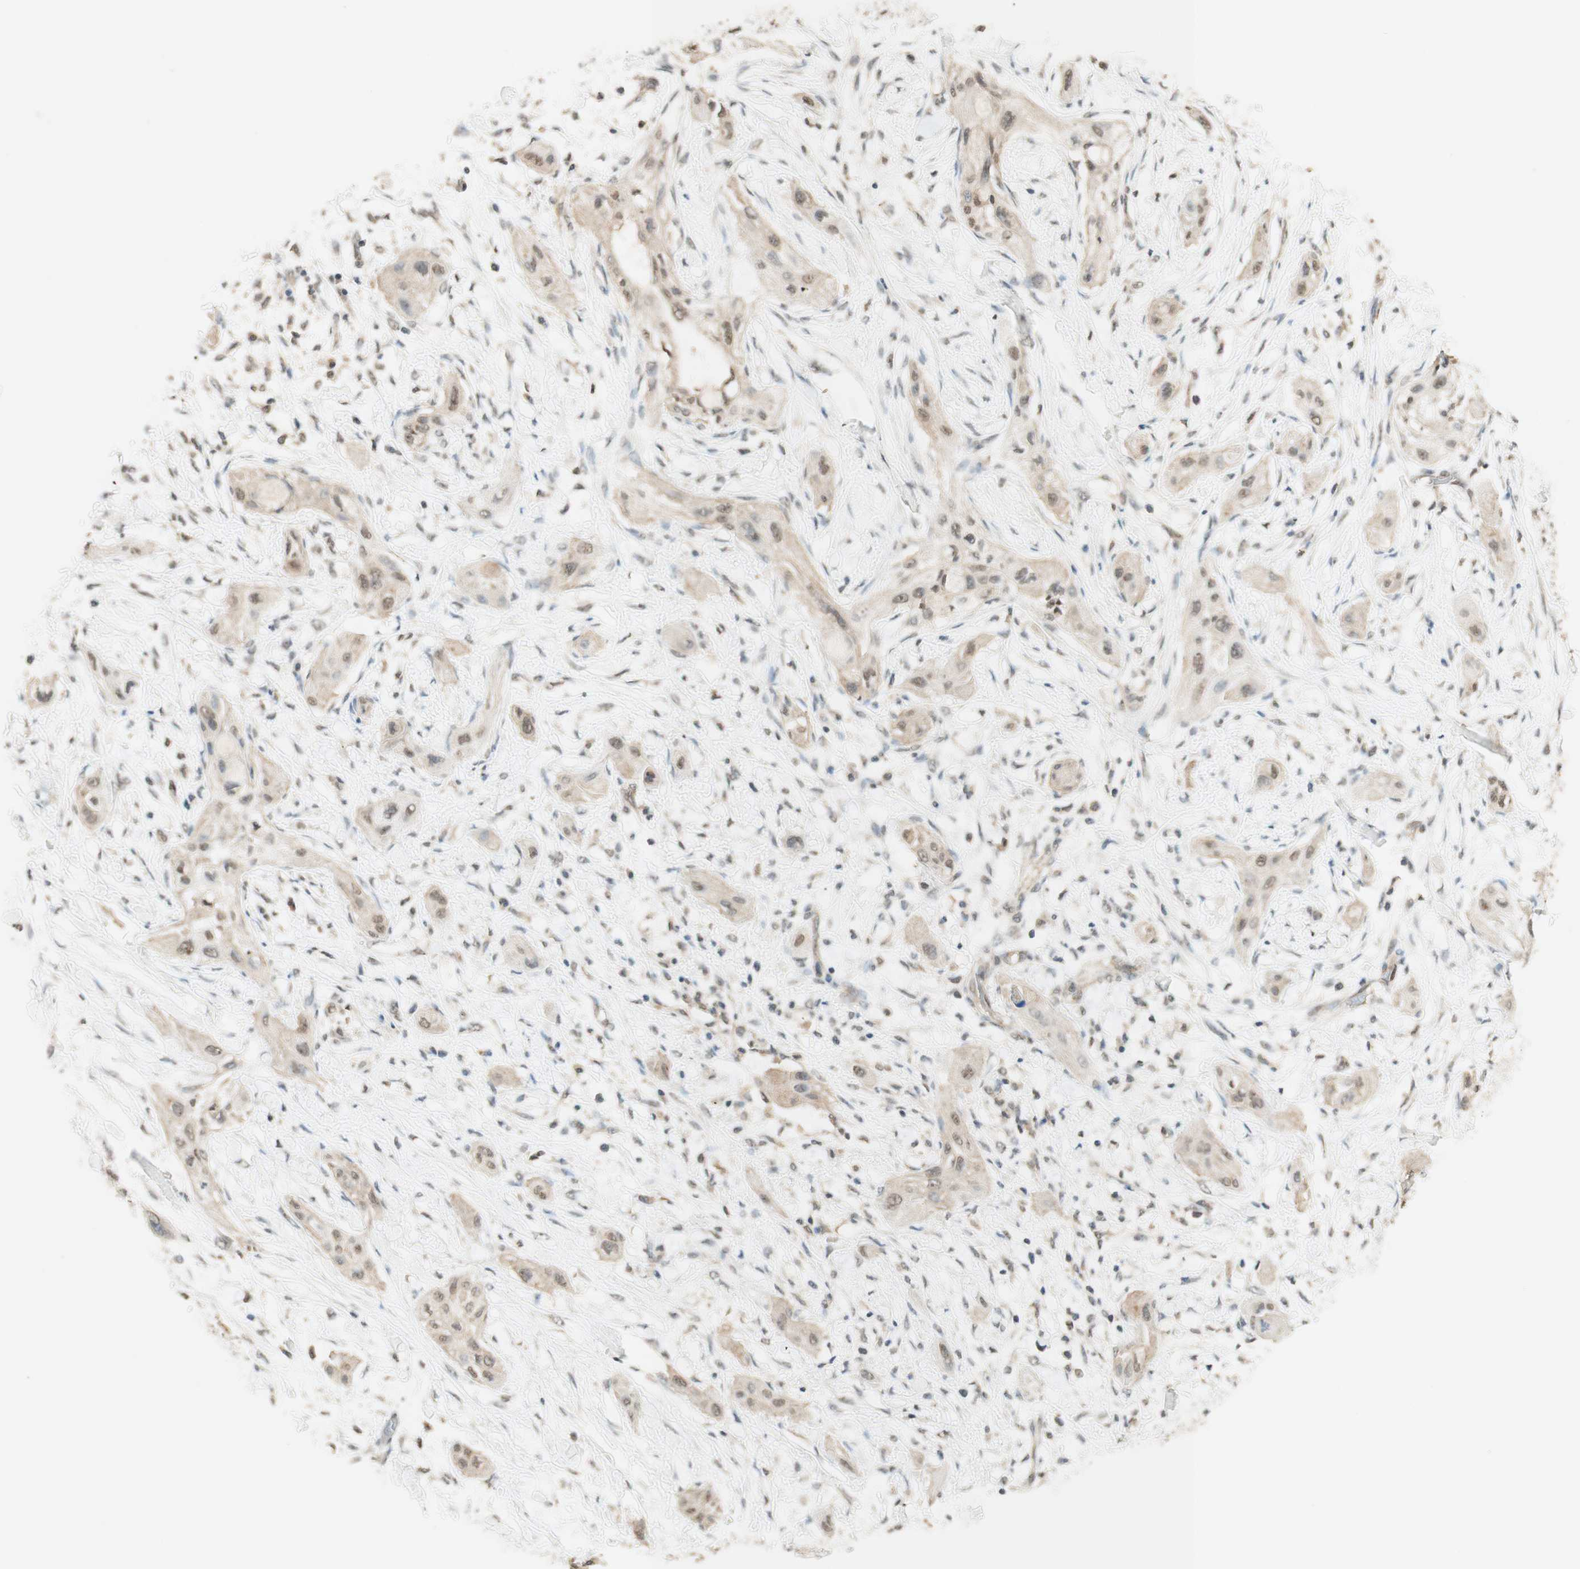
{"staining": {"intensity": "weak", "quantity": ">75%", "location": "cytoplasmic/membranous,nuclear"}, "tissue": "lung cancer", "cell_type": "Tumor cells", "image_type": "cancer", "snomed": [{"axis": "morphology", "description": "Squamous cell carcinoma, NOS"}, {"axis": "topography", "description": "Lung"}], "caption": "Immunohistochemistry micrograph of neoplastic tissue: lung cancer stained using immunohistochemistry reveals low levels of weak protein expression localized specifically in the cytoplasmic/membranous and nuclear of tumor cells, appearing as a cytoplasmic/membranous and nuclear brown color.", "gene": "SPINT2", "patient": {"sex": "female", "age": 47}}